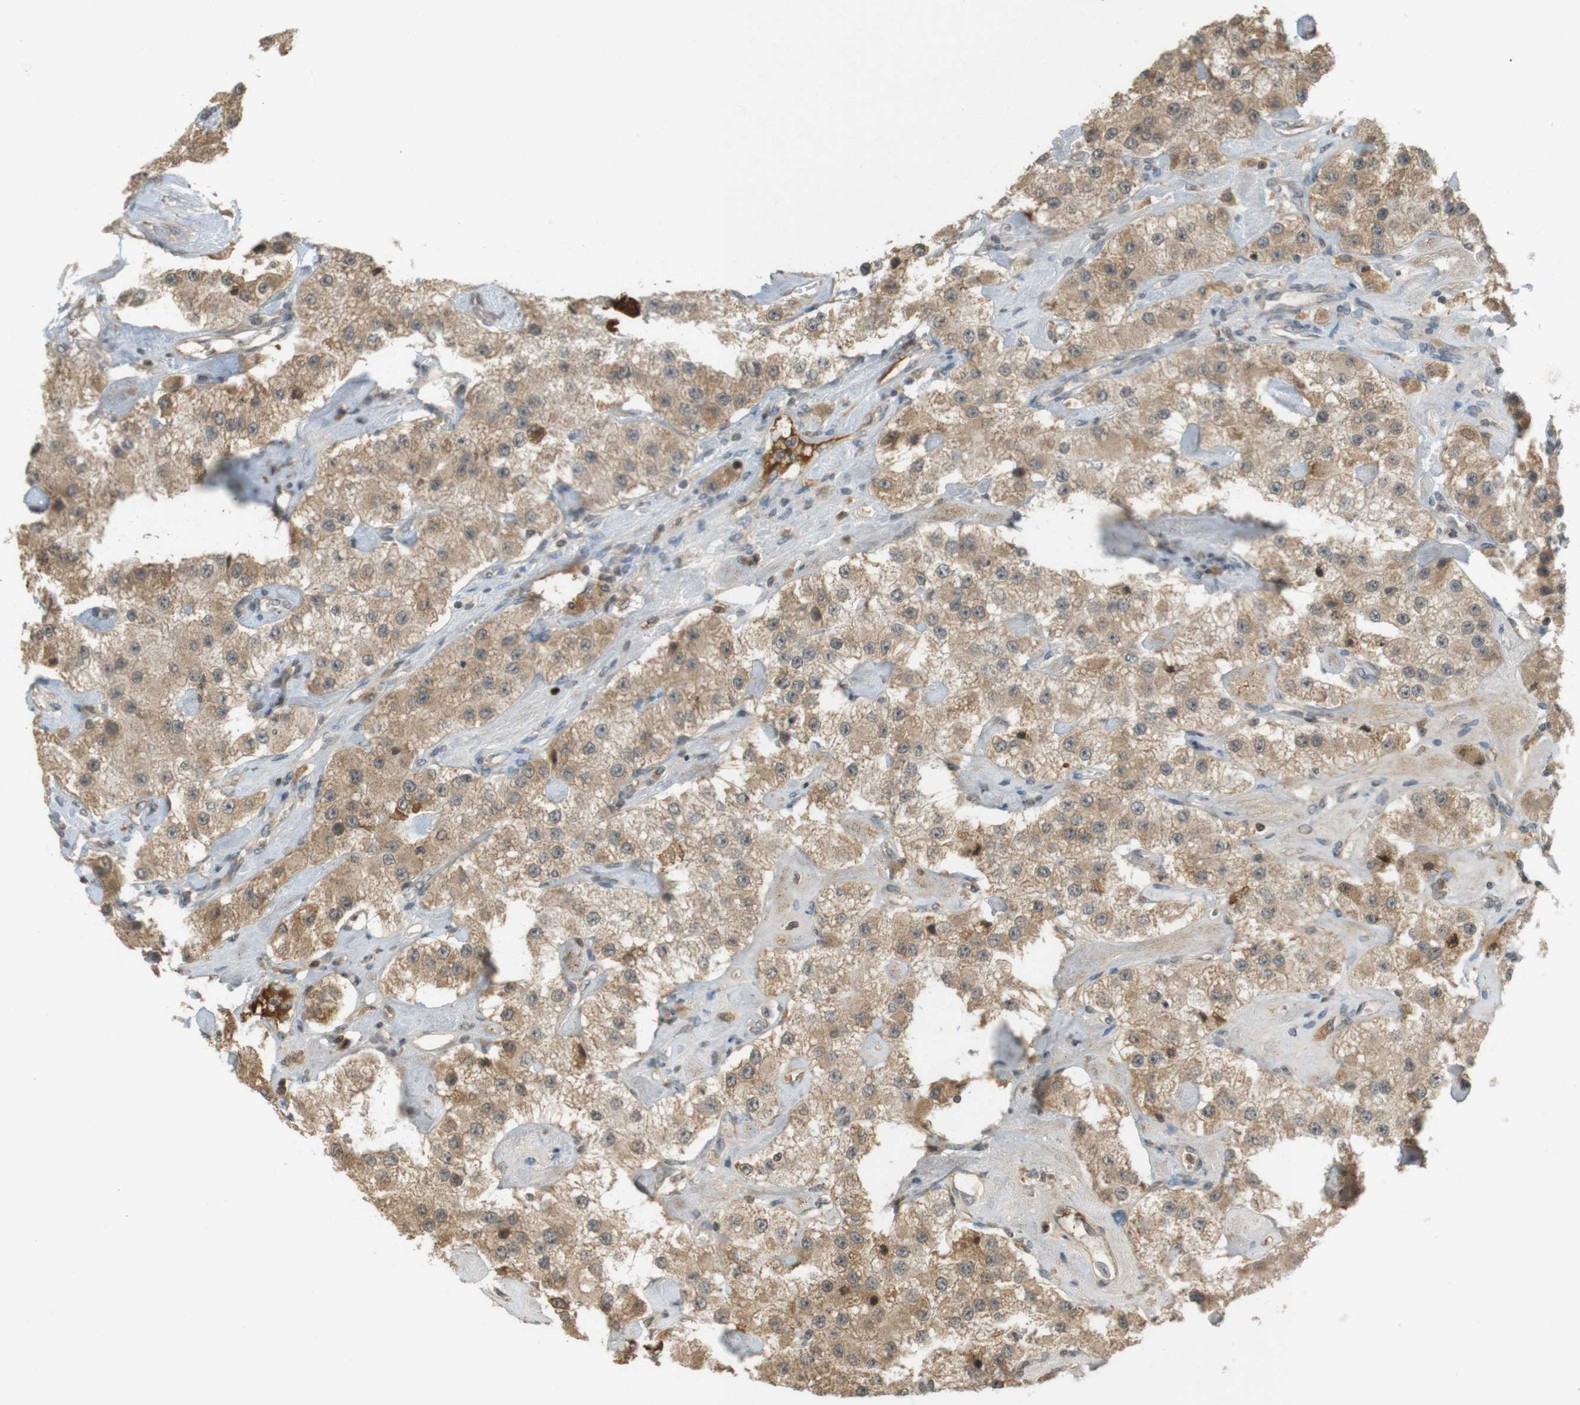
{"staining": {"intensity": "moderate", "quantity": ">75%", "location": "cytoplasmic/membranous"}, "tissue": "carcinoid", "cell_type": "Tumor cells", "image_type": "cancer", "snomed": [{"axis": "morphology", "description": "Carcinoid, malignant, NOS"}, {"axis": "topography", "description": "Pancreas"}], "caption": "IHC (DAB (3,3'-diaminobenzidine)) staining of carcinoid exhibits moderate cytoplasmic/membranous protein positivity in about >75% of tumor cells.", "gene": "SRR", "patient": {"sex": "male", "age": 41}}